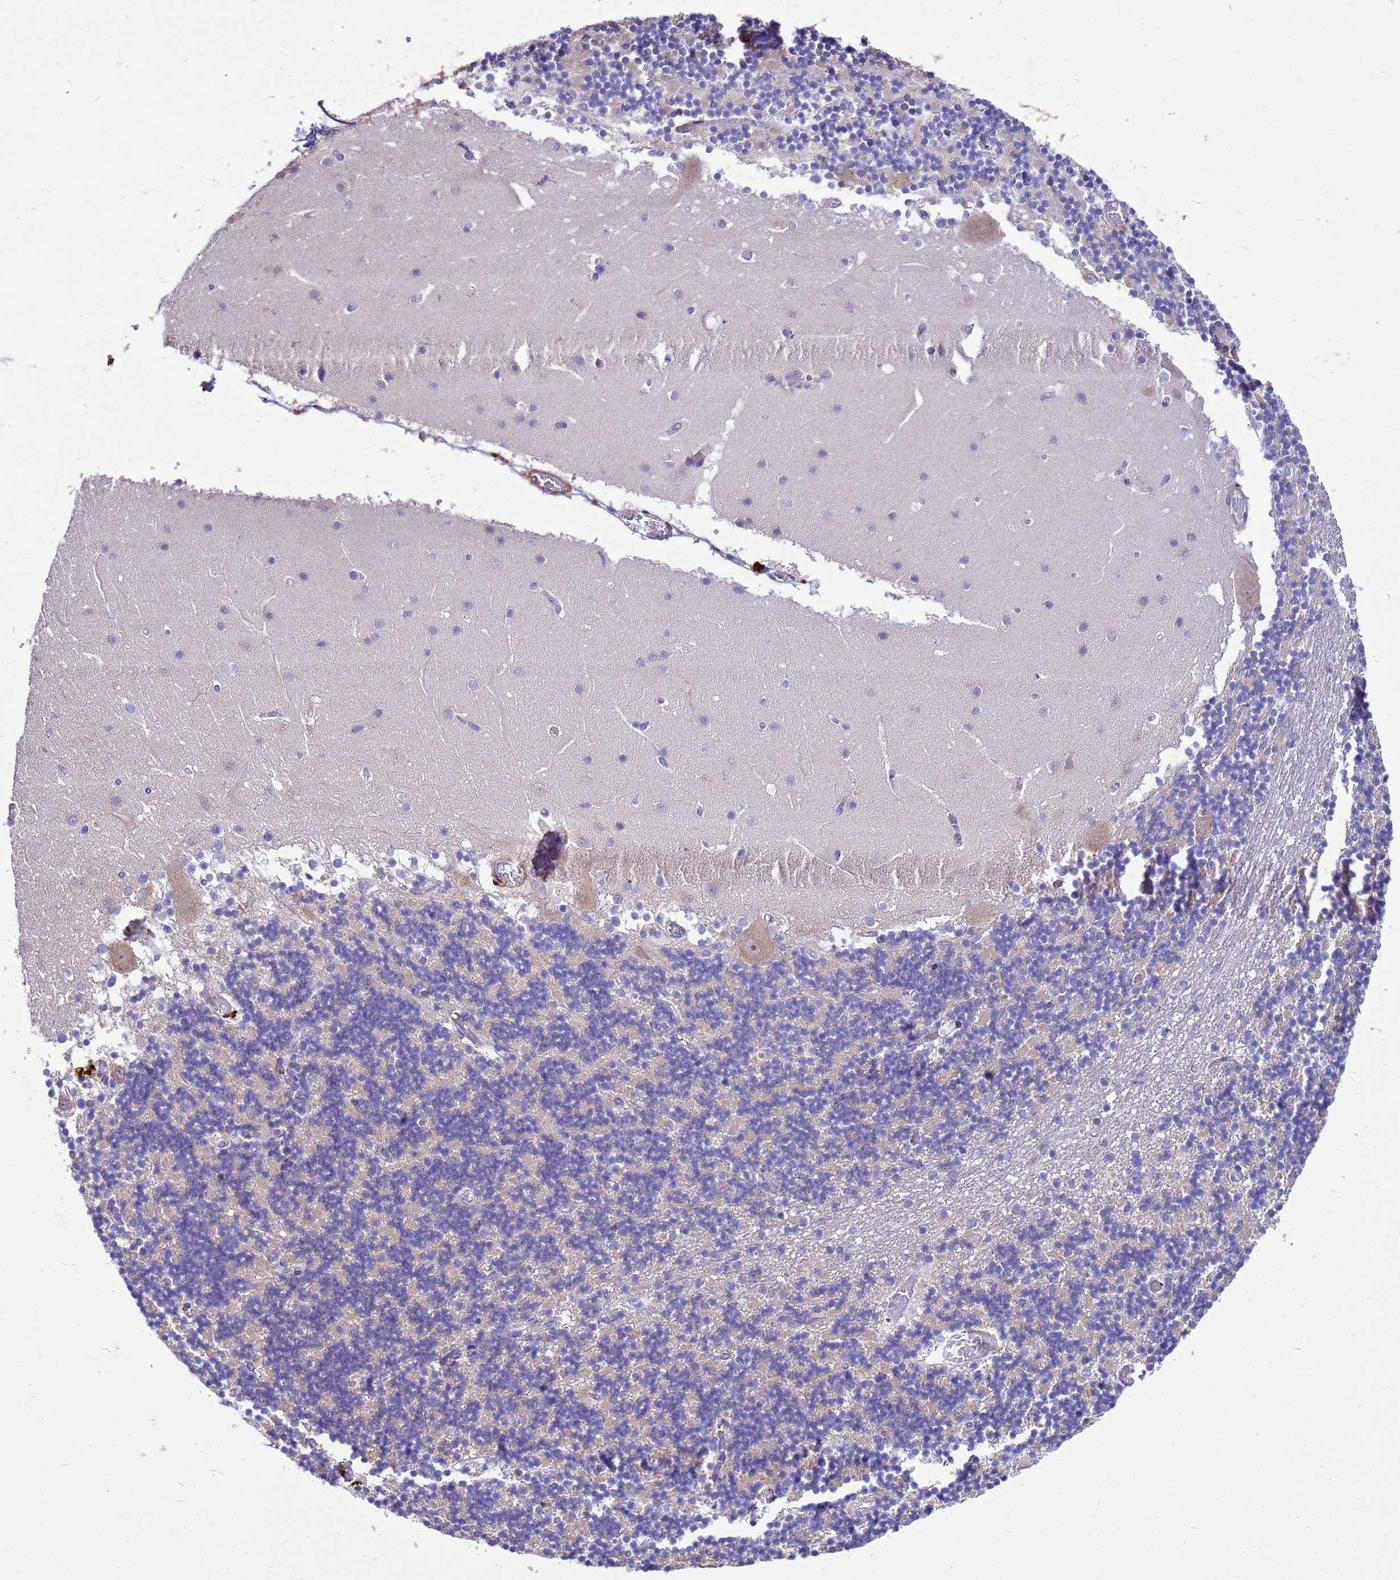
{"staining": {"intensity": "negative", "quantity": "none", "location": "none"}, "tissue": "cerebellum", "cell_type": "Cells in granular layer", "image_type": "normal", "snomed": [{"axis": "morphology", "description": "Normal tissue, NOS"}, {"axis": "topography", "description": "Cerebellum"}], "caption": "Immunohistochemistry micrograph of benign cerebellum stained for a protein (brown), which exhibits no positivity in cells in granular layer.", "gene": "POP7", "patient": {"sex": "female", "age": 28}}